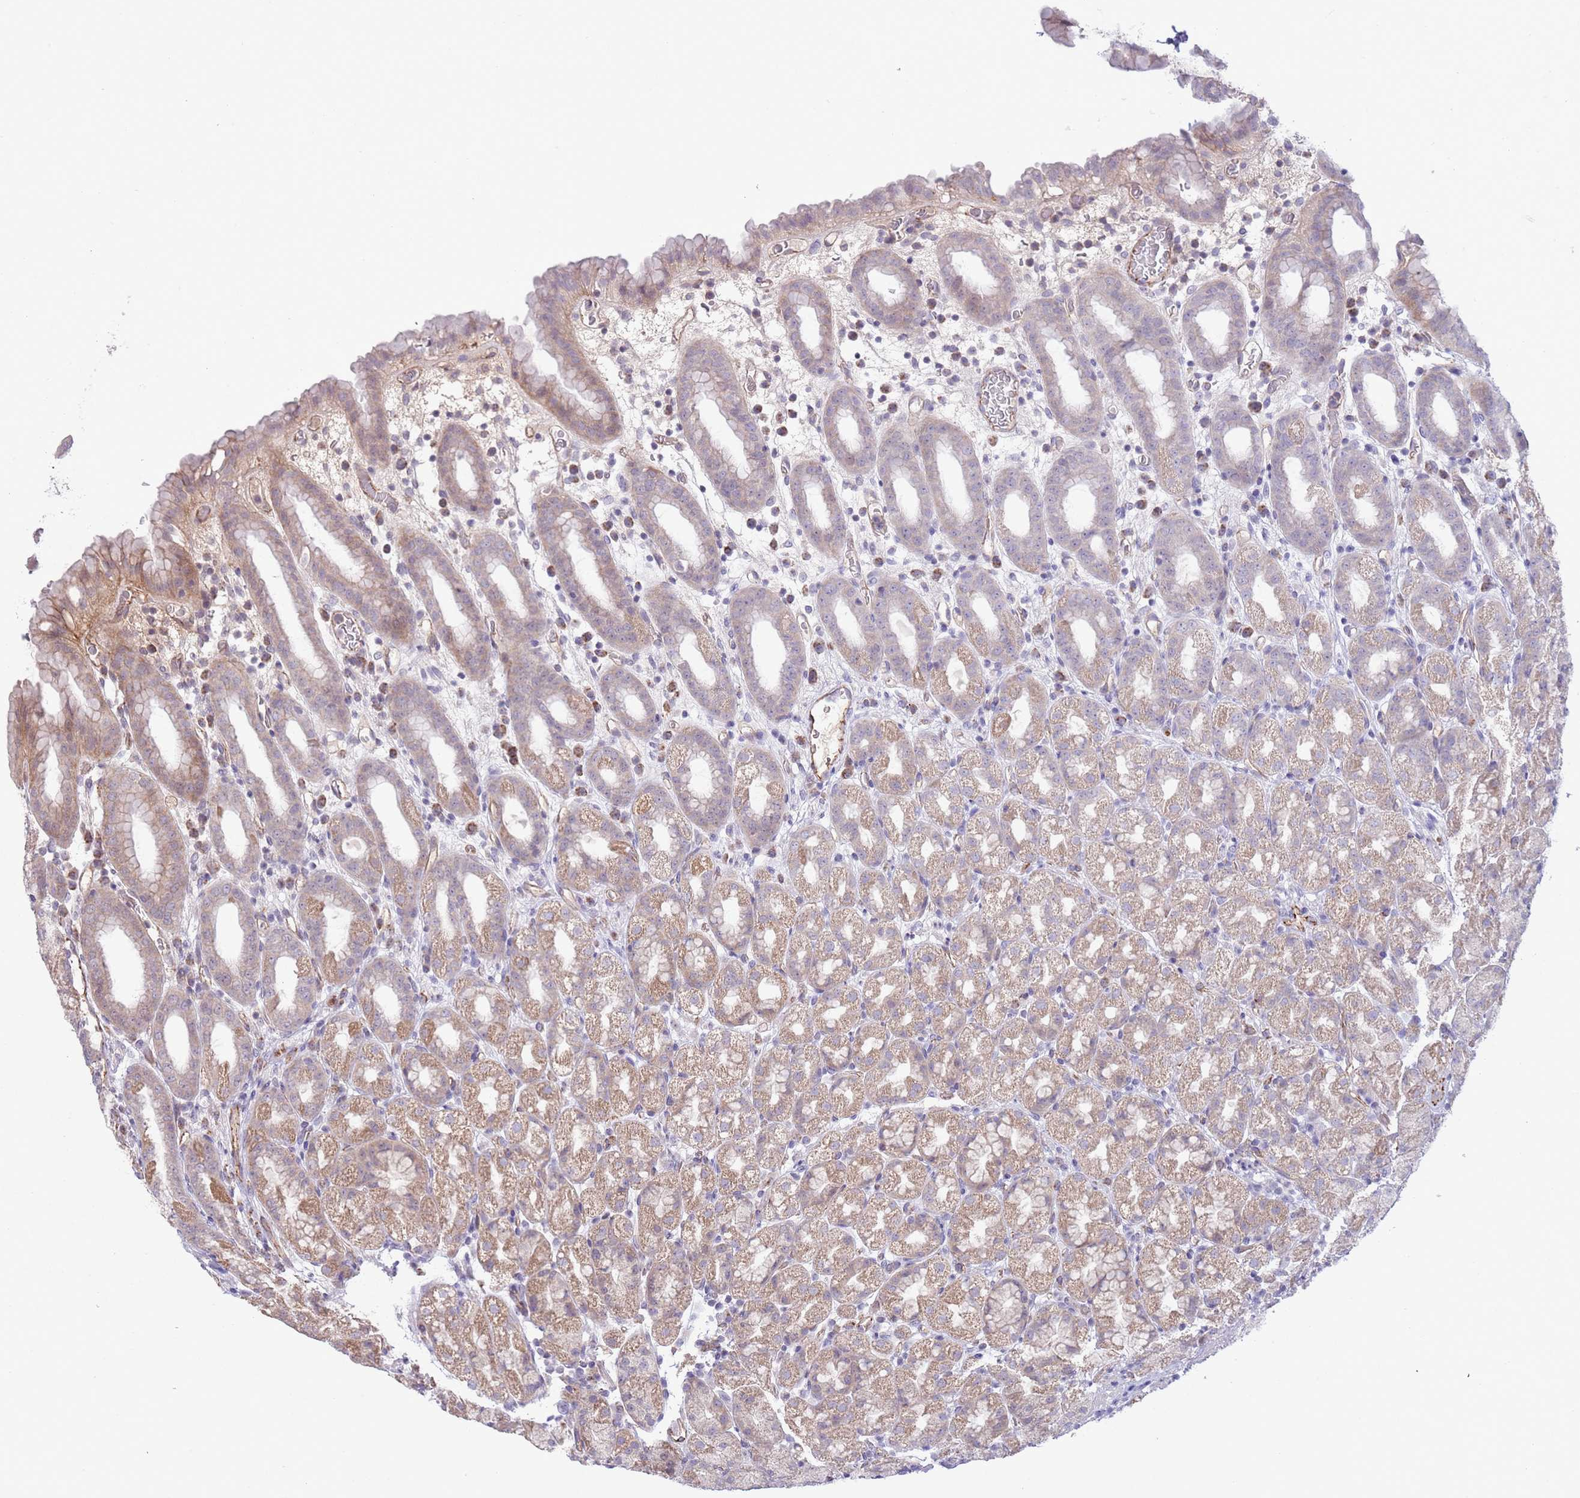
{"staining": {"intensity": "moderate", "quantity": "25%-75%", "location": "cytoplasmic/membranous"}, "tissue": "stomach", "cell_type": "Glandular cells", "image_type": "normal", "snomed": [{"axis": "morphology", "description": "Normal tissue, NOS"}, {"axis": "topography", "description": "Stomach, upper"}, {"axis": "topography", "description": "Stomach, lower"}, {"axis": "topography", "description": "Small intestine"}], "caption": "This micrograph reveals immunohistochemistry (IHC) staining of benign human stomach, with medium moderate cytoplasmic/membranous staining in approximately 25%-75% of glandular cells.", "gene": "DPP10", "patient": {"sex": "male", "age": 68}}